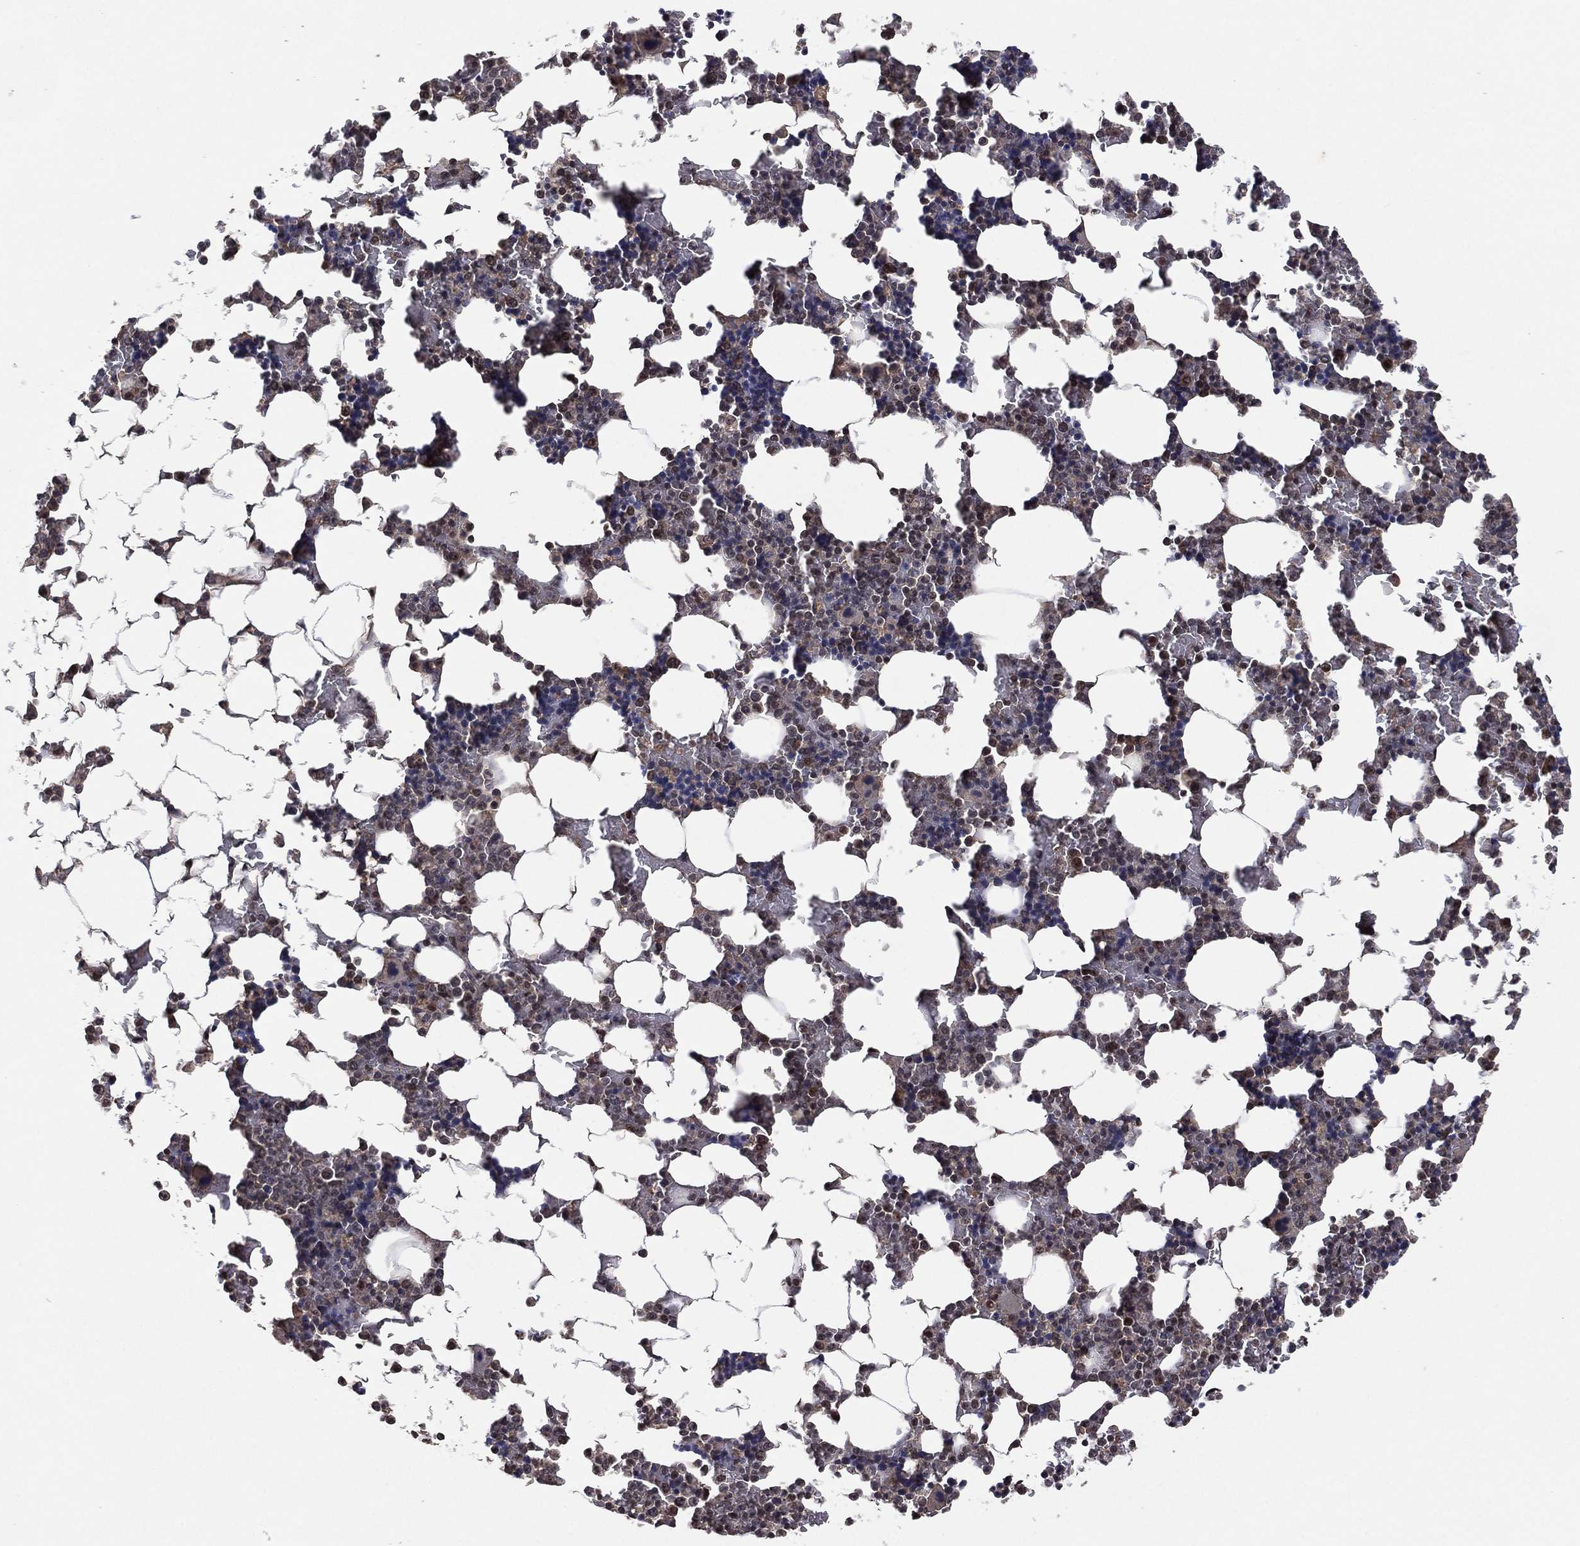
{"staining": {"intensity": "negative", "quantity": "none", "location": "none"}, "tissue": "bone marrow", "cell_type": "Hematopoietic cells", "image_type": "normal", "snomed": [{"axis": "morphology", "description": "Normal tissue, NOS"}, {"axis": "topography", "description": "Bone marrow"}], "caption": "The micrograph exhibits no staining of hematopoietic cells in normal bone marrow. (IHC, brightfield microscopy, high magnification).", "gene": "NELFCD", "patient": {"sex": "male", "age": 51}}